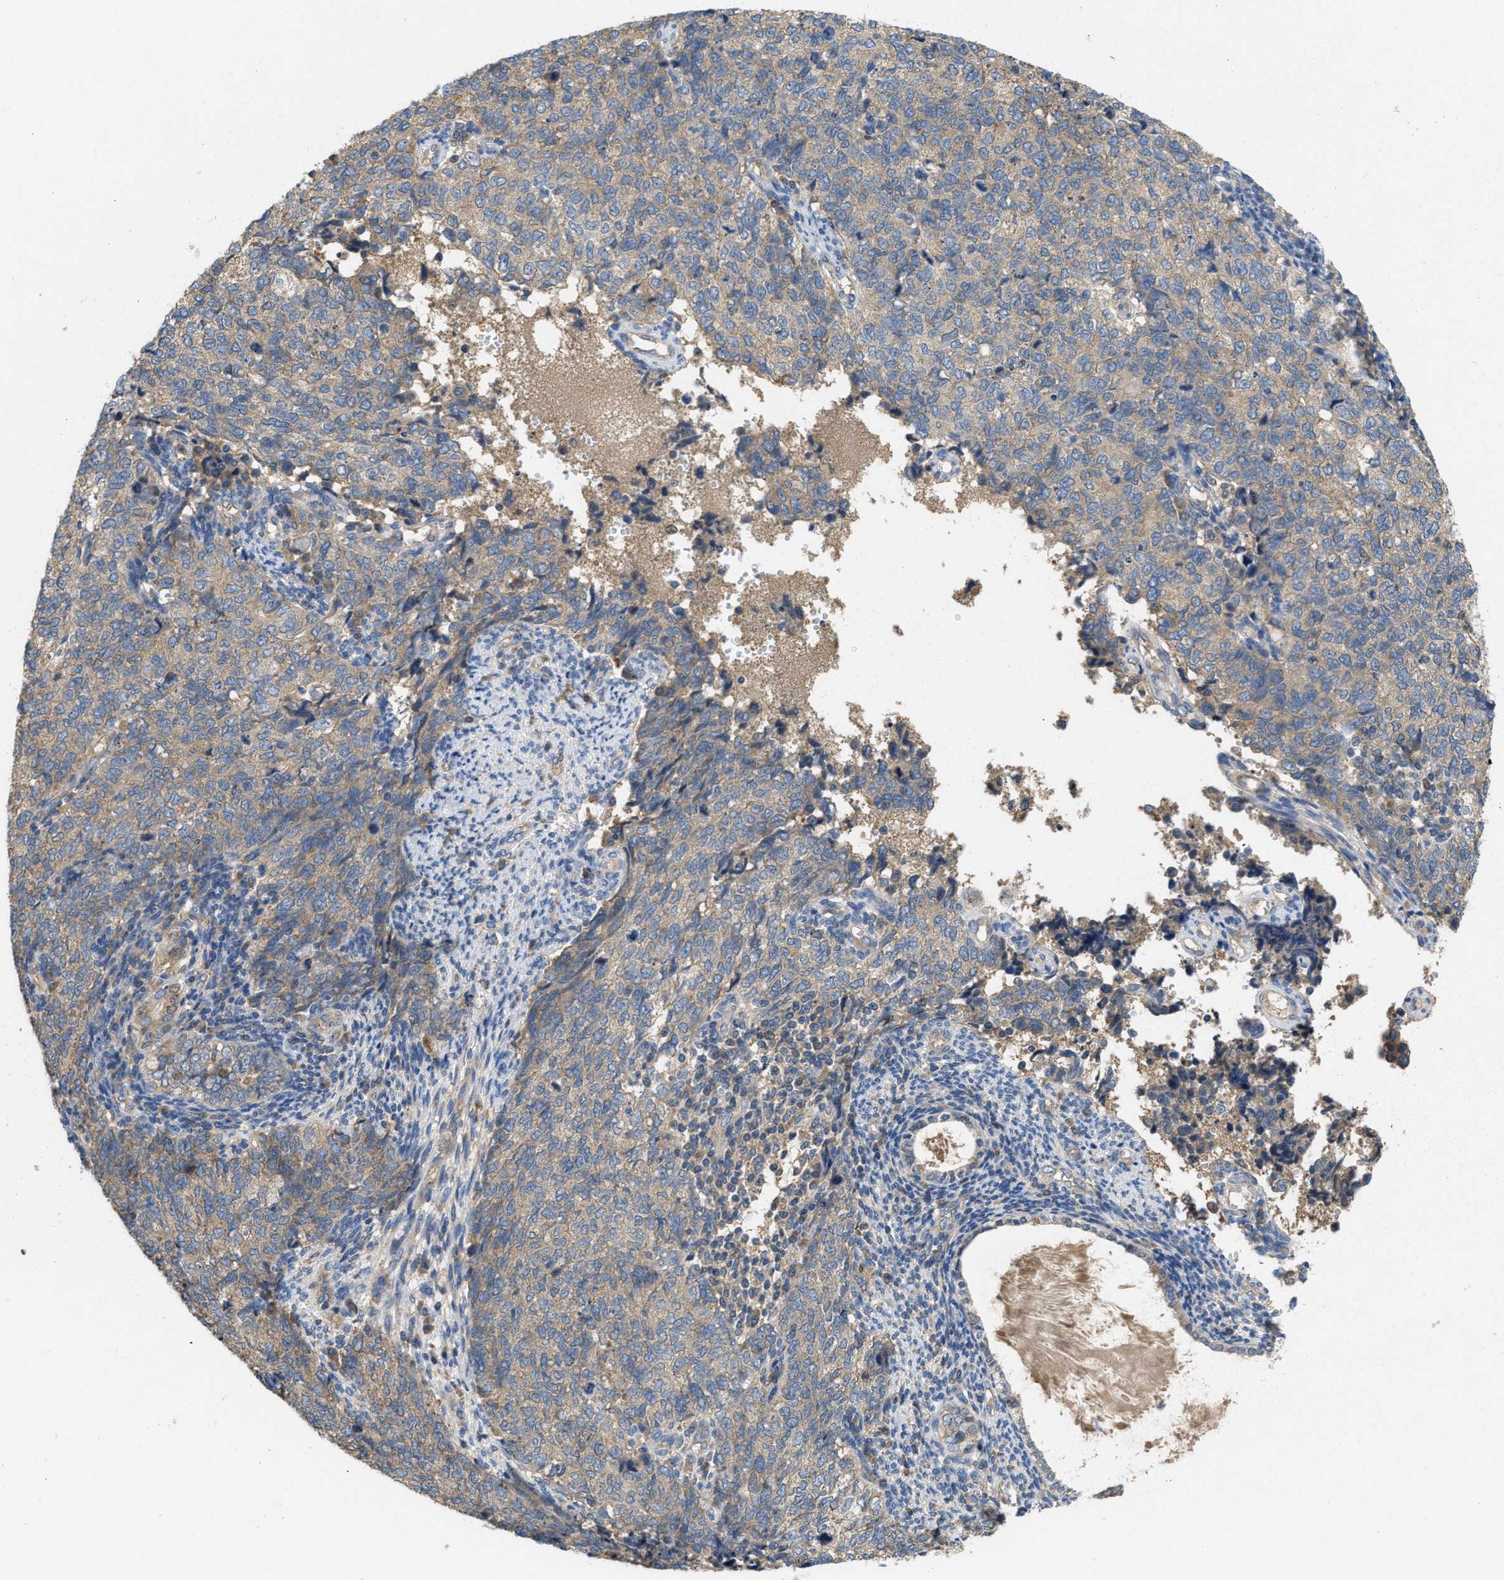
{"staining": {"intensity": "weak", "quantity": ">75%", "location": "cytoplasmic/membranous"}, "tissue": "cervical cancer", "cell_type": "Tumor cells", "image_type": "cancer", "snomed": [{"axis": "morphology", "description": "Squamous cell carcinoma, NOS"}, {"axis": "topography", "description": "Cervix"}], "caption": "Immunohistochemical staining of cervical cancer exhibits weak cytoplasmic/membranous protein staining in about >75% of tumor cells.", "gene": "RNF216", "patient": {"sex": "female", "age": 63}}